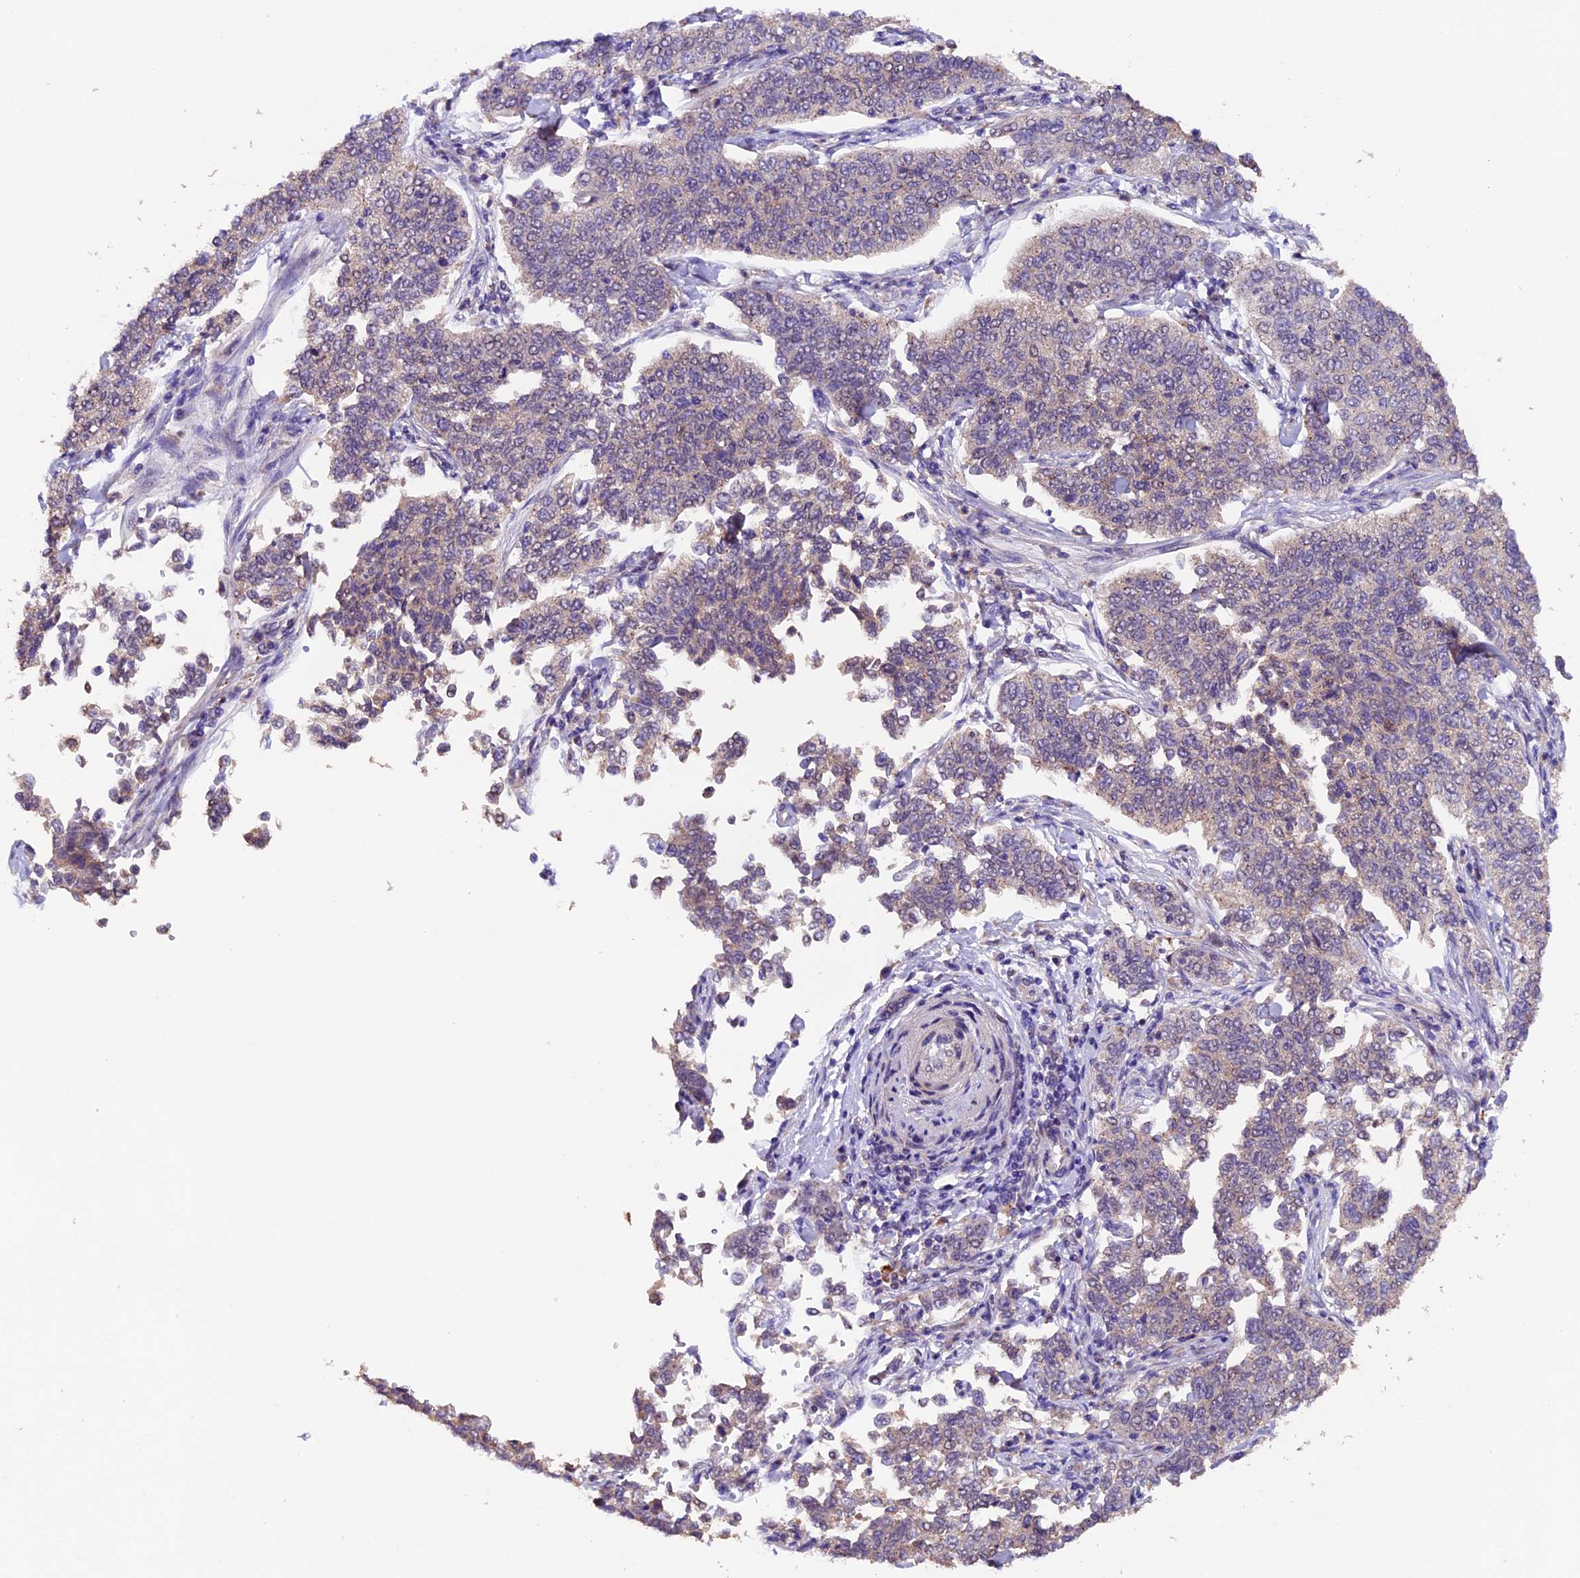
{"staining": {"intensity": "negative", "quantity": "none", "location": "none"}, "tissue": "cervical cancer", "cell_type": "Tumor cells", "image_type": "cancer", "snomed": [{"axis": "morphology", "description": "Squamous cell carcinoma, NOS"}, {"axis": "topography", "description": "Cervix"}], "caption": "Tumor cells are negative for brown protein staining in squamous cell carcinoma (cervical).", "gene": "NCK2", "patient": {"sex": "female", "age": 35}}